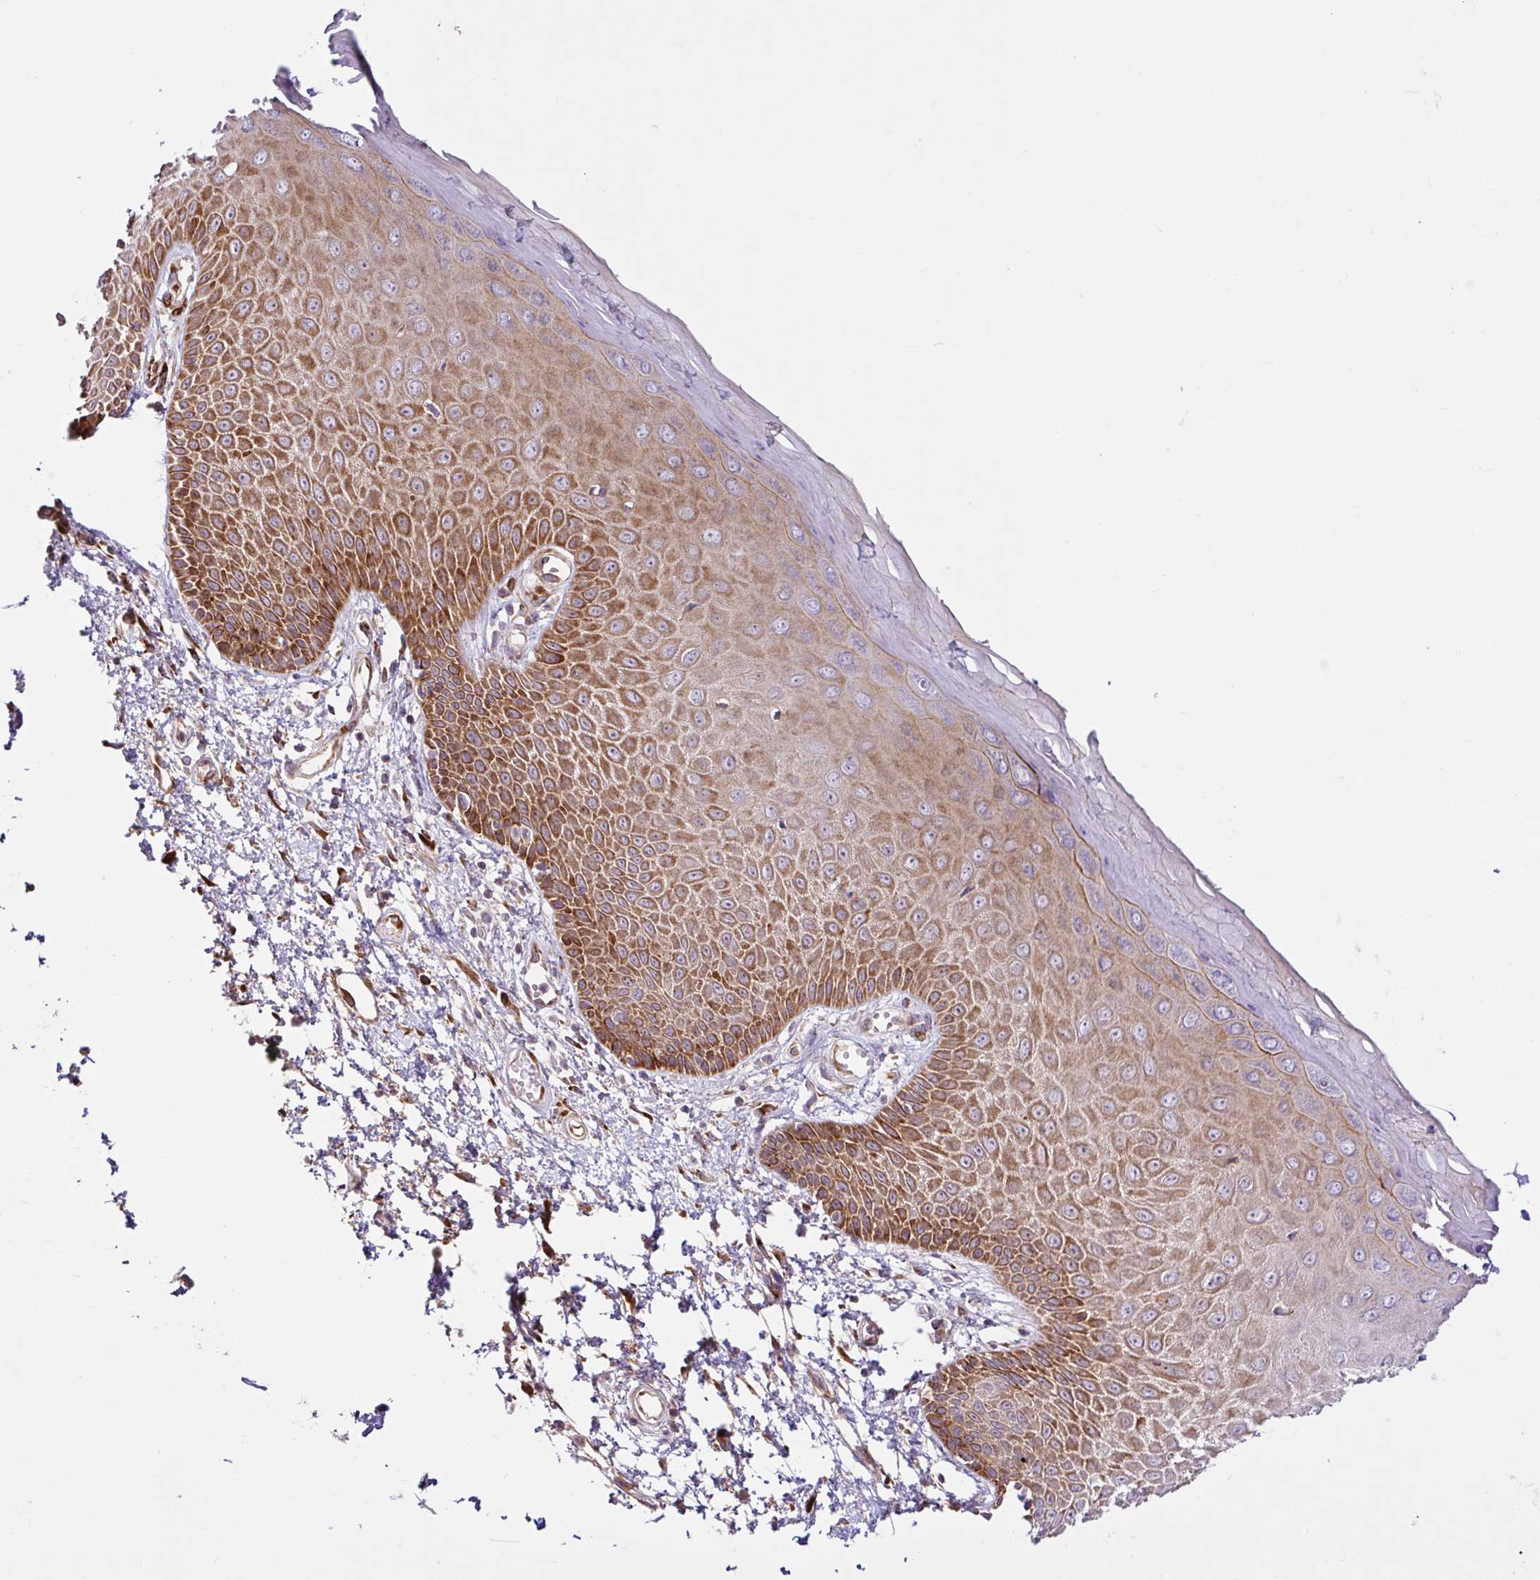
{"staining": {"intensity": "strong", "quantity": ">75%", "location": "cytoplasmic/membranous"}, "tissue": "skin", "cell_type": "Epidermal cells", "image_type": "normal", "snomed": [{"axis": "morphology", "description": "Normal tissue, NOS"}, {"axis": "topography", "description": "Anal"}, {"axis": "topography", "description": "Peripheral nerve tissue"}], "caption": "Human skin stained for a protein (brown) displays strong cytoplasmic/membranous positive expression in approximately >75% of epidermal cells.", "gene": "NTPCR", "patient": {"sex": "male", "age": 78}}